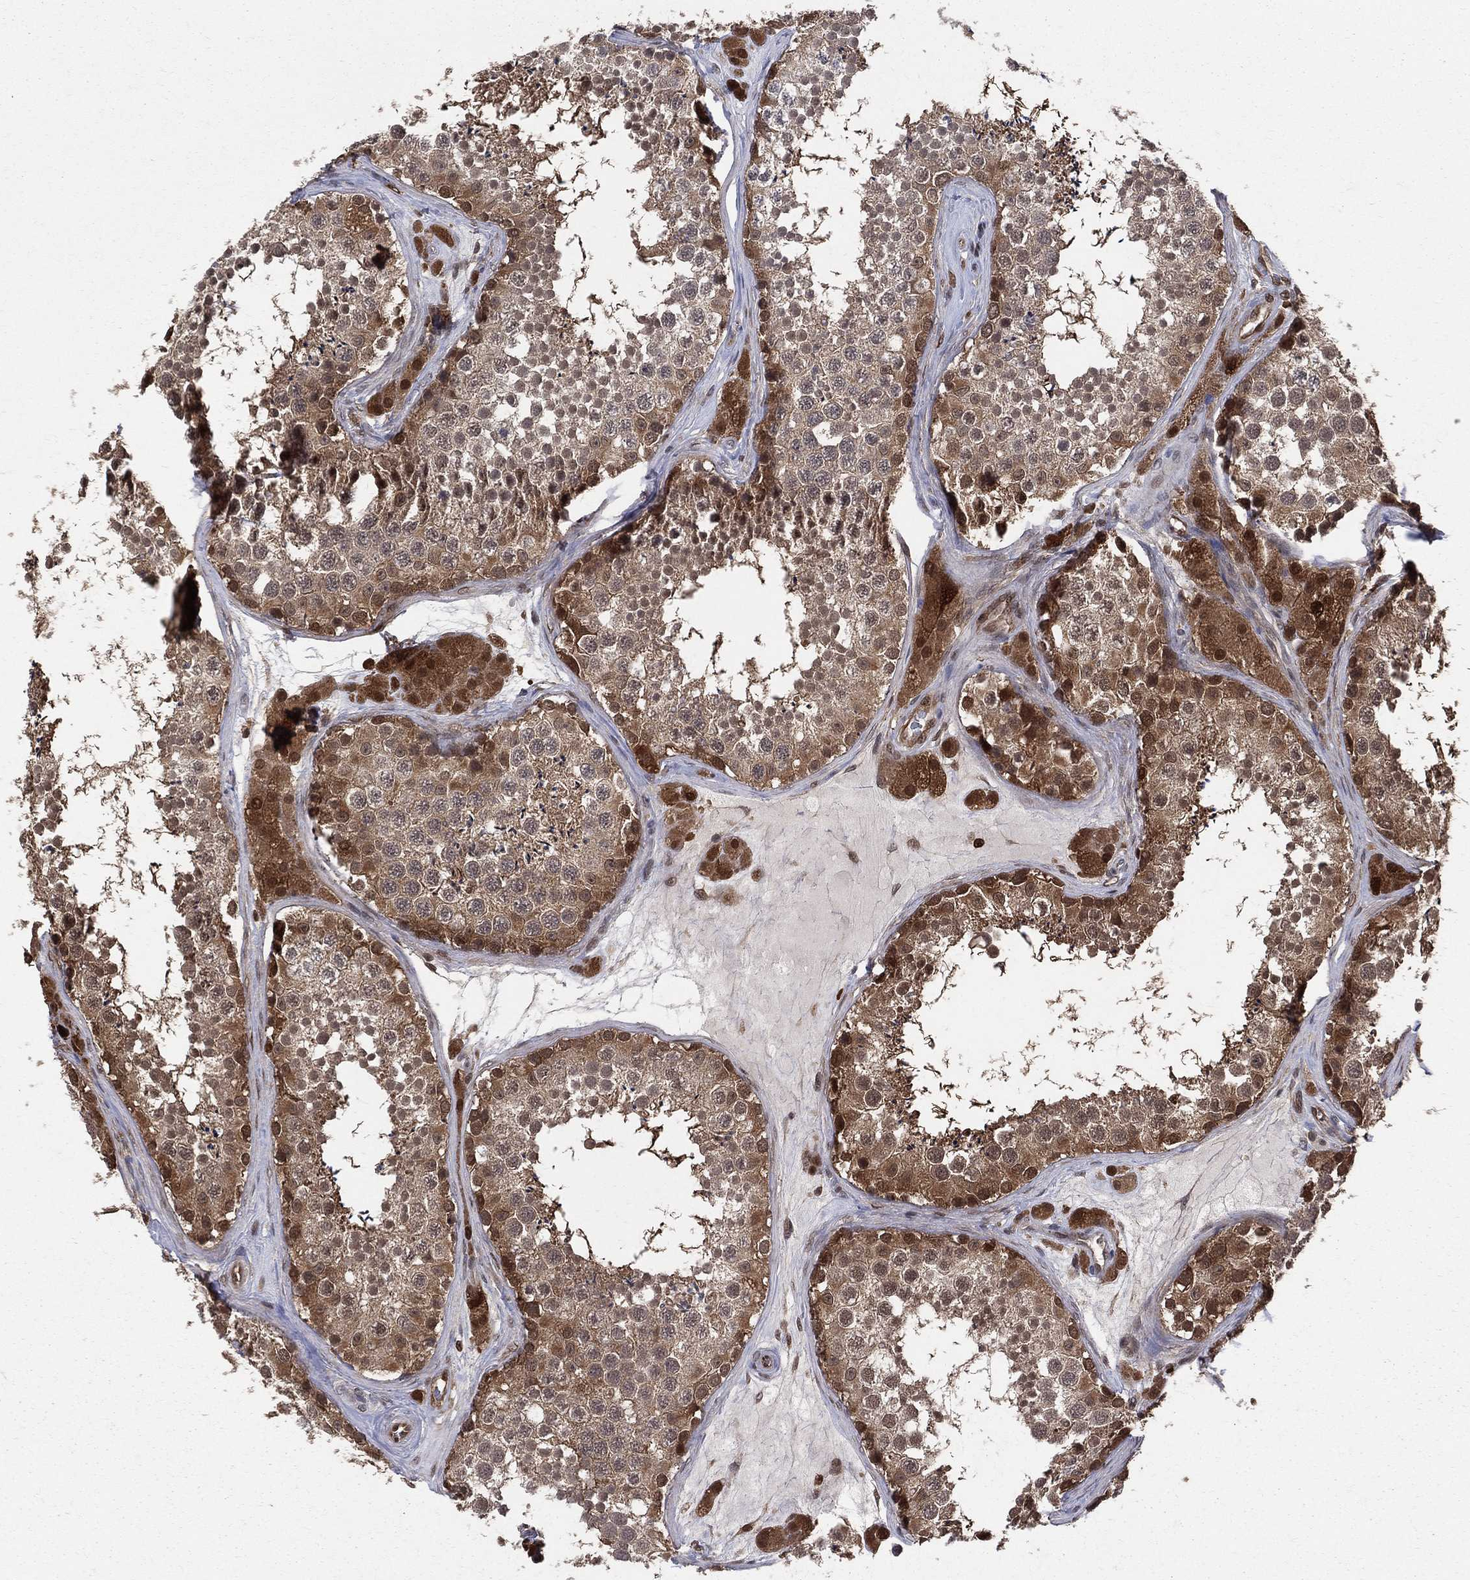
{"staining": {"intensity": "moderate", "quantity": "25%-75%", "location": "cytoplasmic/membranous,nuclear"}, "tissue": "testis", "cell_type": "Cells in seminiferous ducts", "image_type": "normal", "snomed": [{"axis": "morphology", "description": "Normal tissue, NOS"}, {"axis": "topography", "description": "Testis"}], "caption": "IHC (DAB (3,3'-diaminobenzidine)) staining of normal testis reveals moderate cytoplasmic/membranous,nuclear protein positivity in approximately 25%-75% of cells in seminiferous ducts.", "gene": "ENO1", "patient": {"sex": "male", "age": 41}}